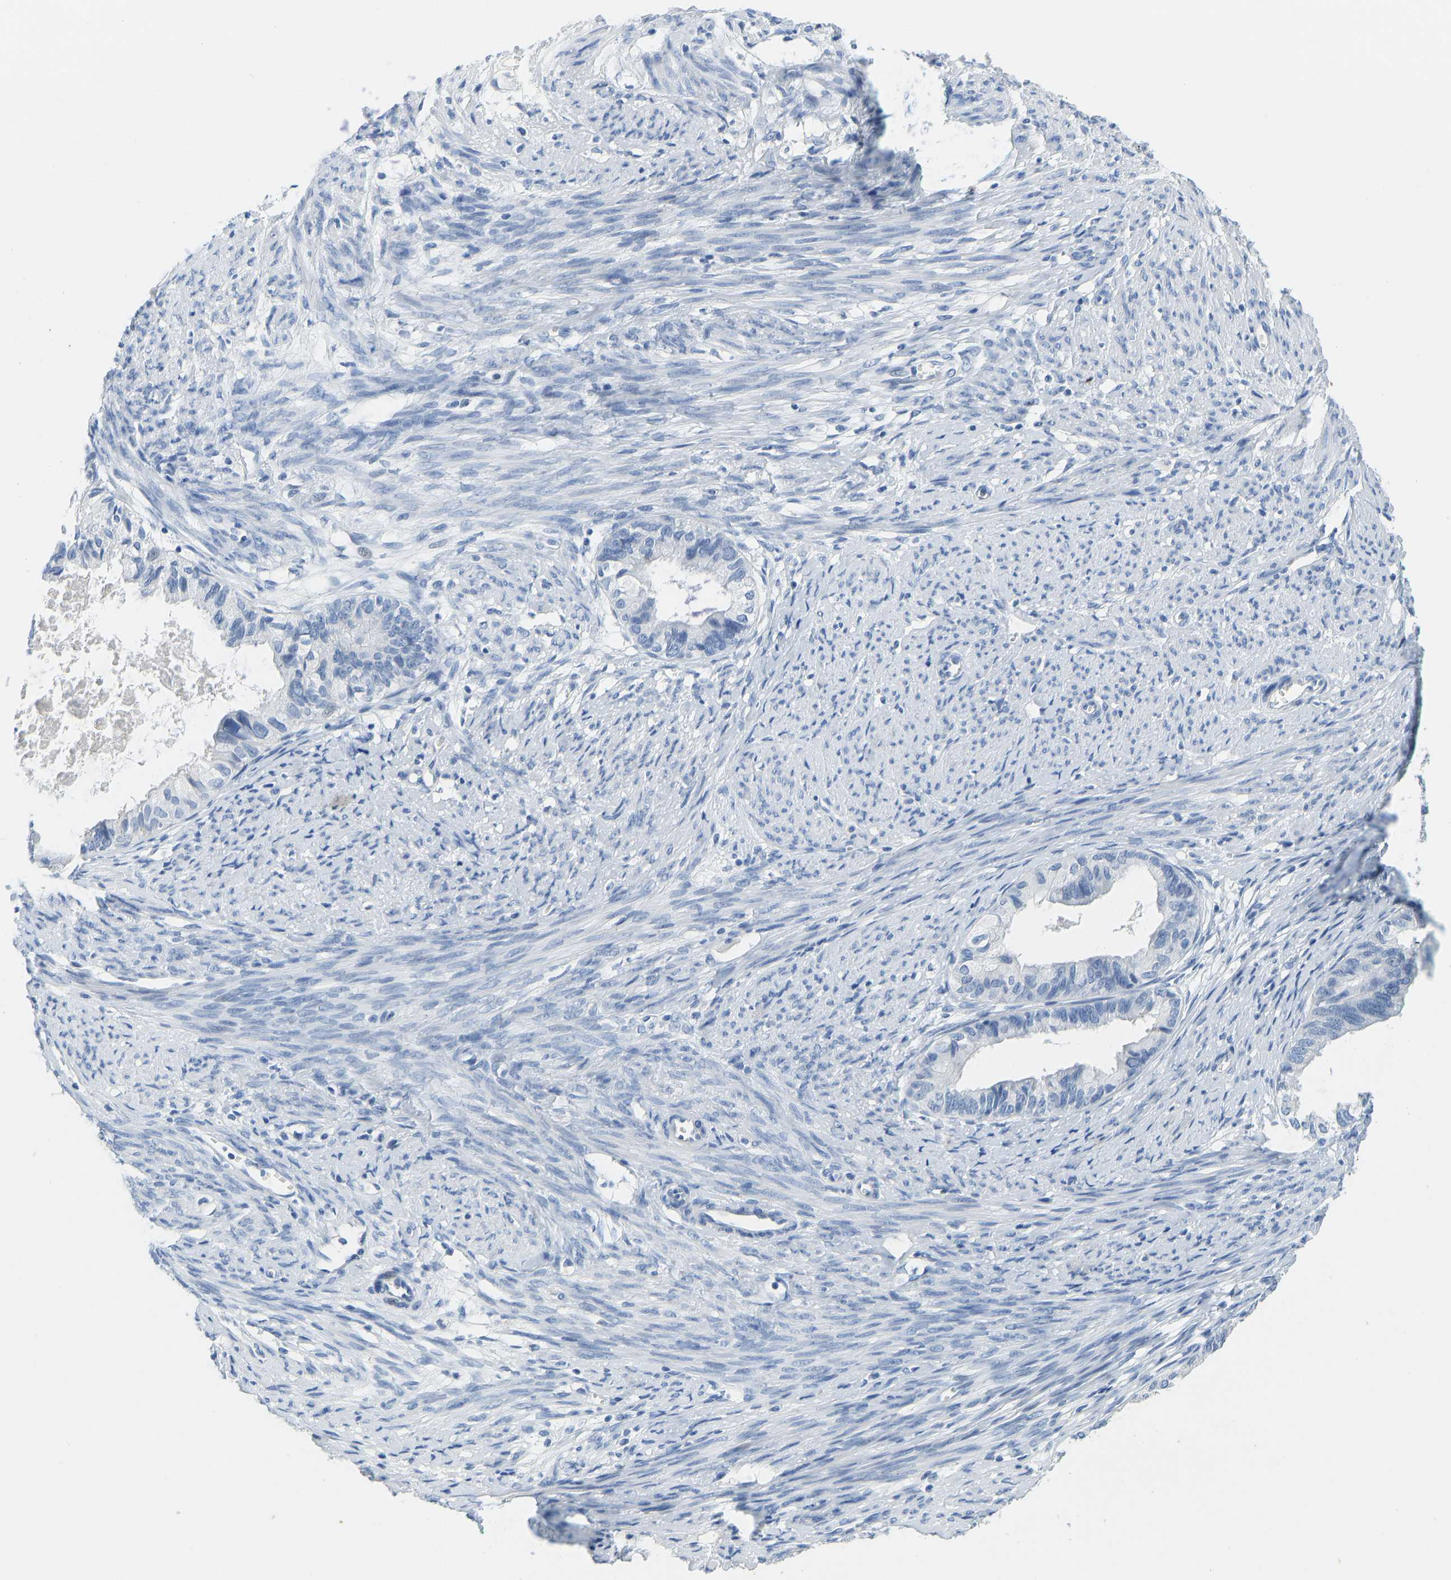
{"staining": {"intensity": "negative", "quantity": "none", "location": "none"}, "tissue": "cervical cancer", "cell_type": "Tumor cells", "image_type": "cancer", "snomed": [{"axis": "morphology", "description": "Normal tissue, NOS"}, {"axis": "morphology", "description": "Adenocarcinoma, NOS"}, {"axis": "topography", "description": "Cervix"}, {"axis": "topography", "description": "Endometrium"}], "caption": "The immunohistochemistry photomicrograph has no significant staining in tumor cells of cervical cancer tissue.", "gene": "SERPINB3", "patient": {"sex": "female", "age": 86}}